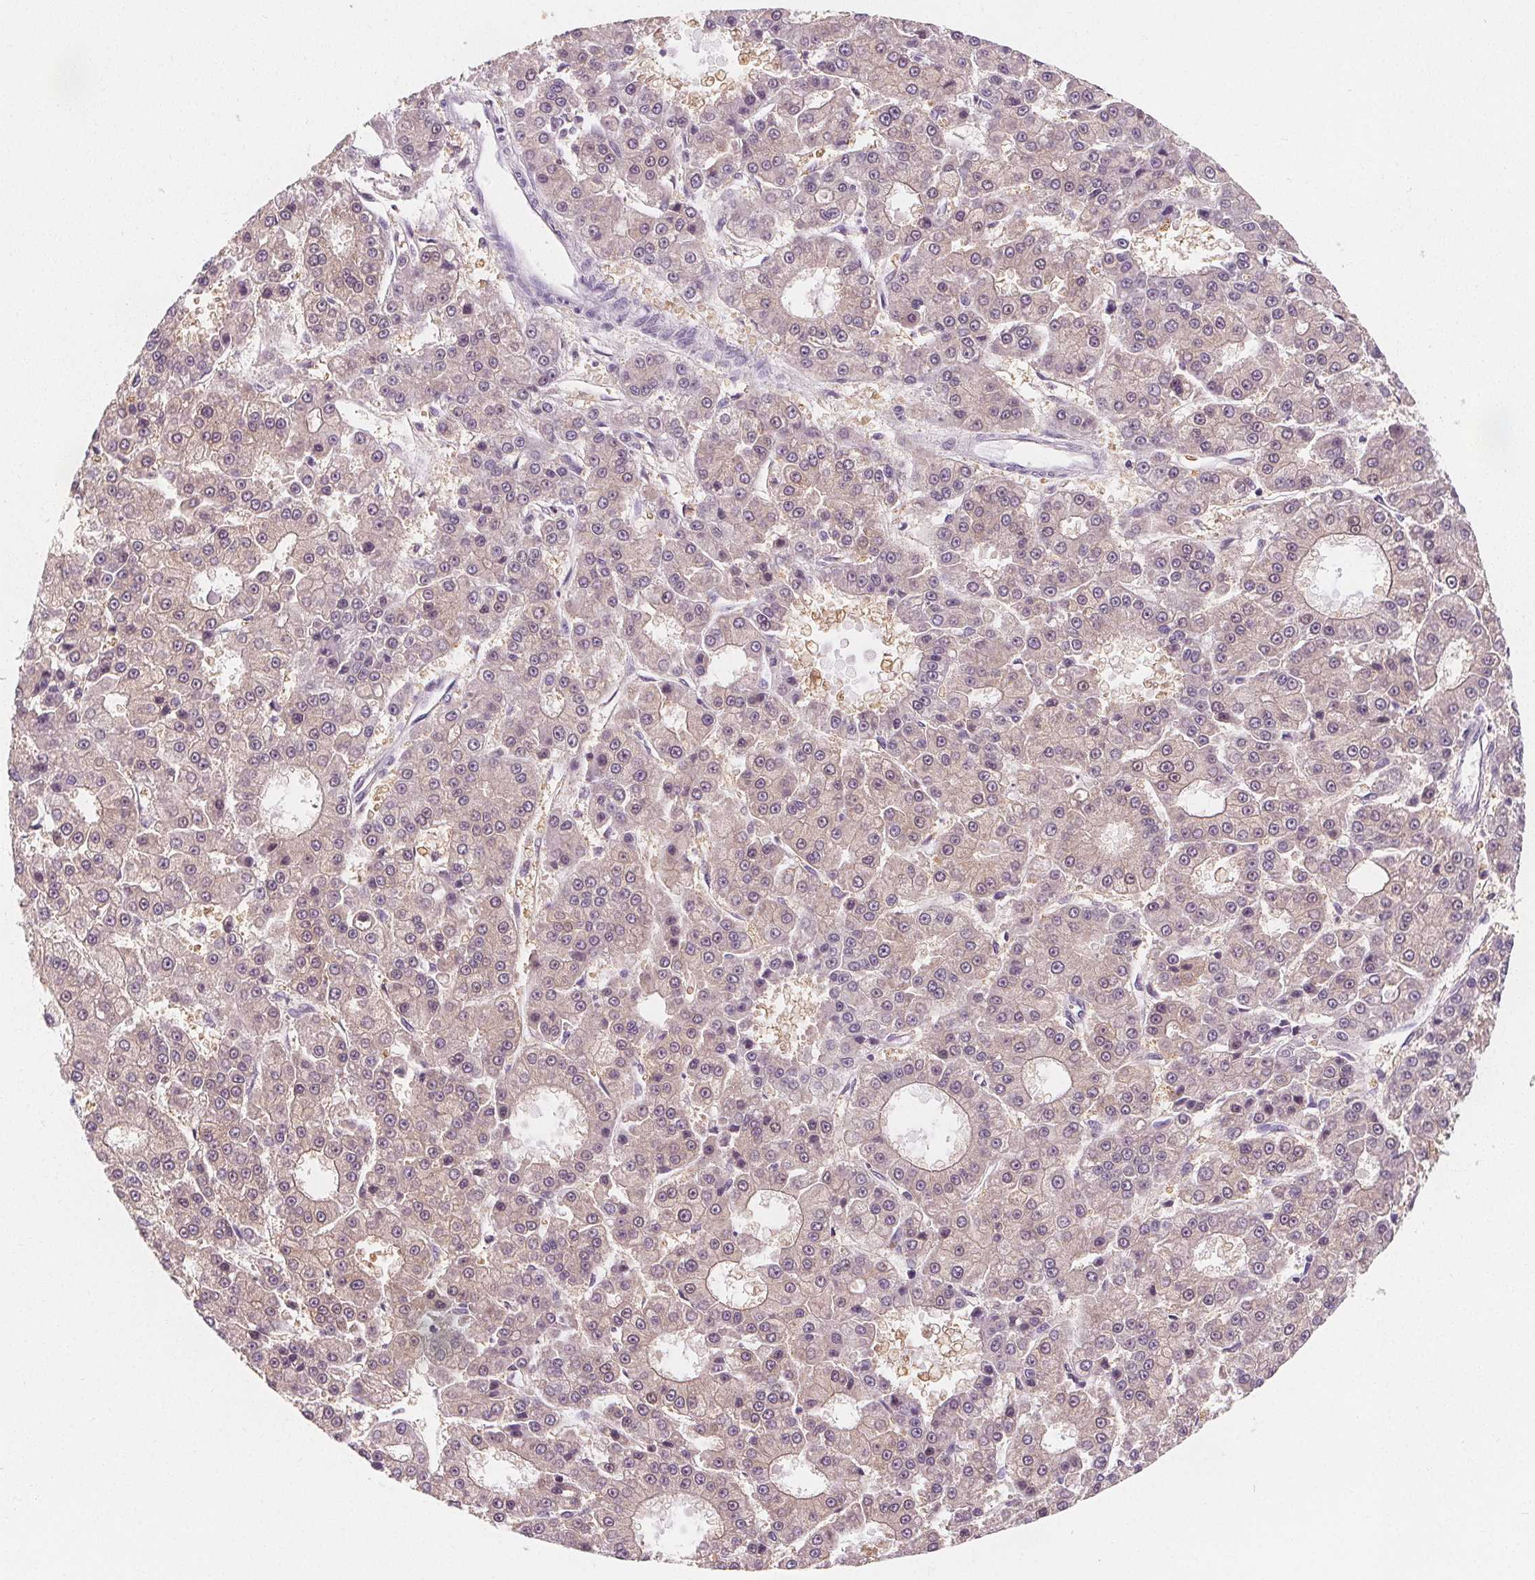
{"staining": {"intensity": "weak", "quantity": "25%-75%", "location": "cytoplasmic/membranous"}, "tissue": "liver cancer", "cell_type": "Tumor cells", "image_type": "cancer", "snomed": [{"axis": "morphology", "description": "Carcinoma, Hepatocellular, NOS"}, {"axis": "topography", "description": "Liver"}], "caption": "Brown immunohistochemical staining in human liver hepatocellular carcinoma demonstrates weak cytoplasmic/membranous positivity in approximately 25%-75% of tumor cells.", "gene": "UGP2", "patient": {"sex": "male", "age": 70}}